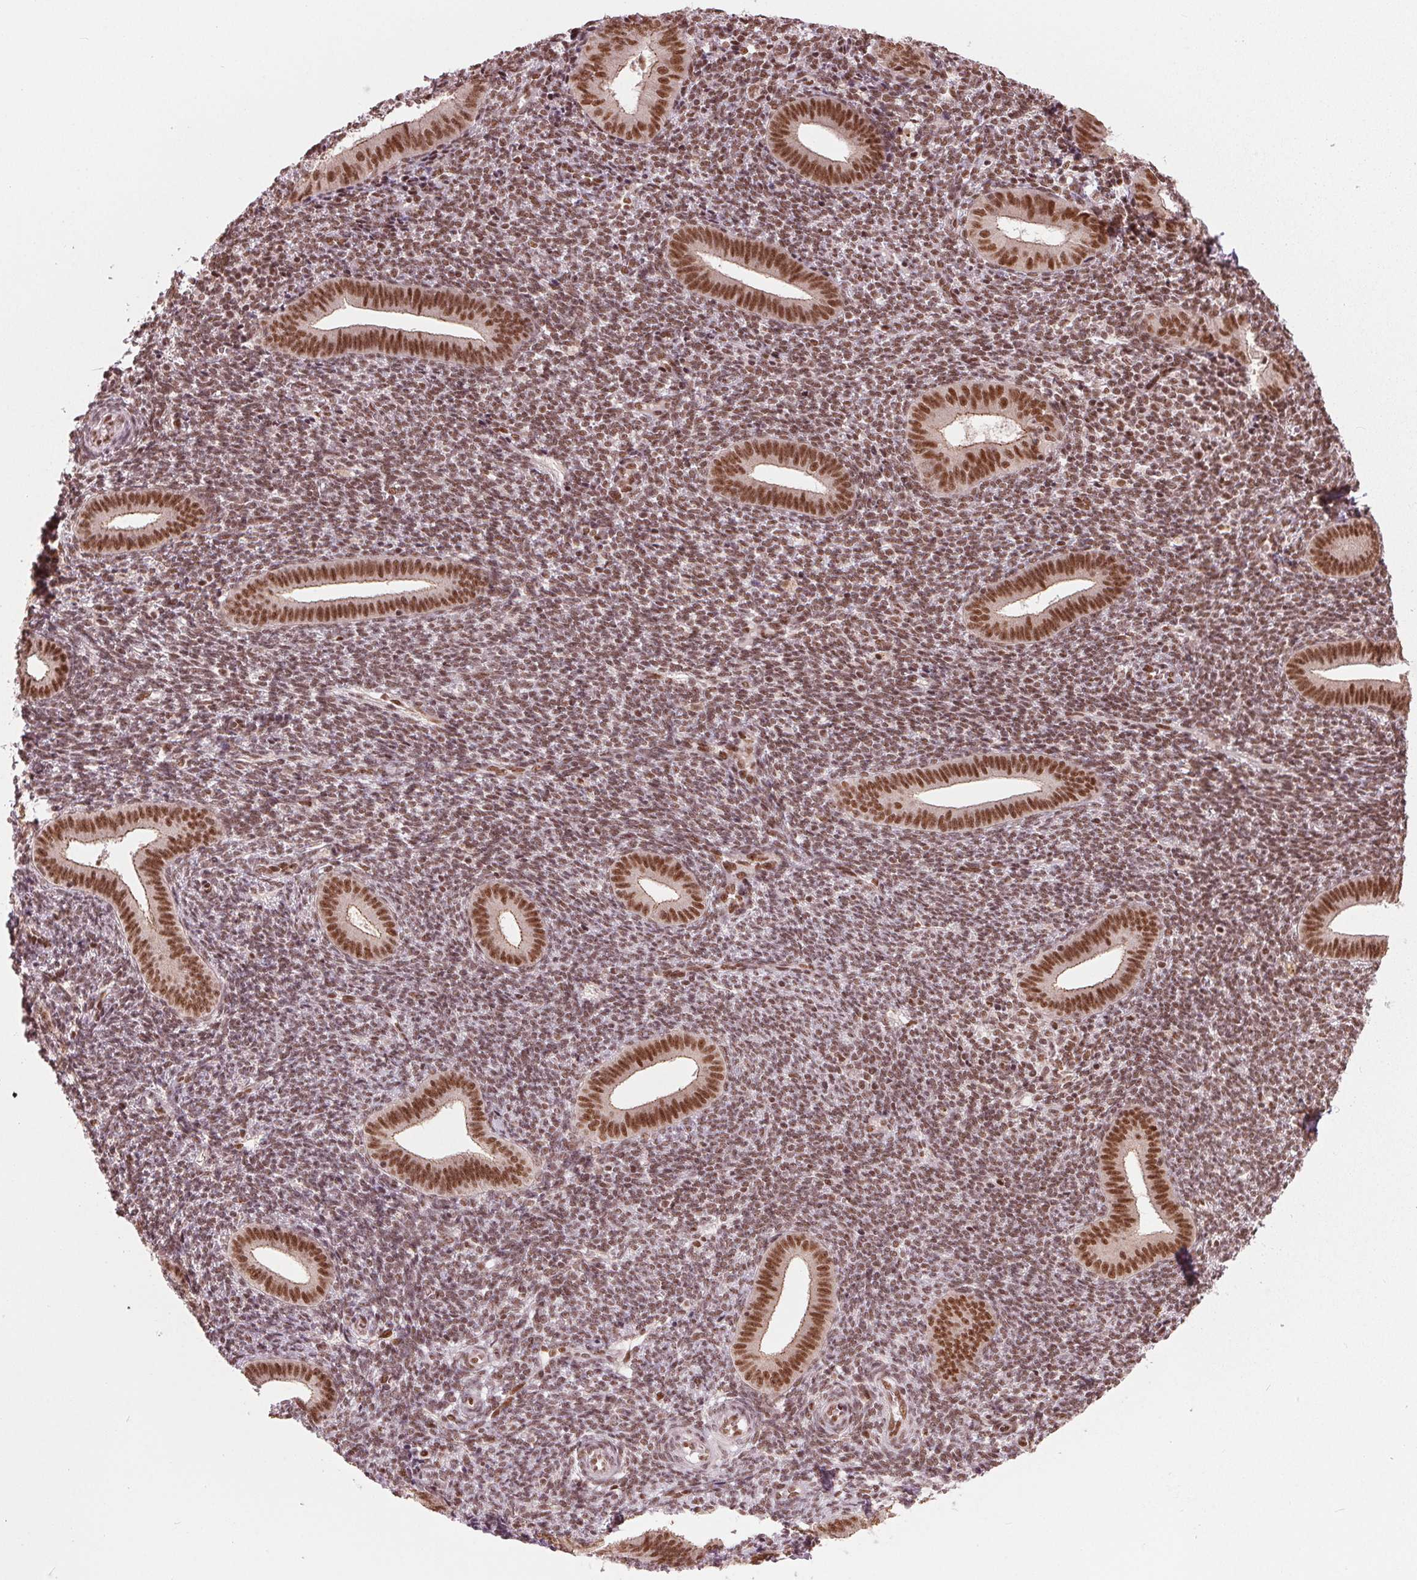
{"staining": {"intensity": "moderate", "quantity": "25%-75%", "location": "nuclear"}, "tissue": "endometrium", "cell_type": "Cells in endometrial stroma", "image_type": "normal", "snomed": [{"axis": "morphology", "description": "Normal tissue, NOS"}, {"axis": "topography", "description": "Endometrium"}], "caption": "An immunohistochemistry (IHC) photomicrograph of benign tissue is shown. Protein staining in brown labels moderate nuclear positivity in endometrium within cells in endometrial stroma. (IHC, brightfield microscopy, high magnification).", "gene": "LSM2", "patient": {"sex": "female", "age": 25}}